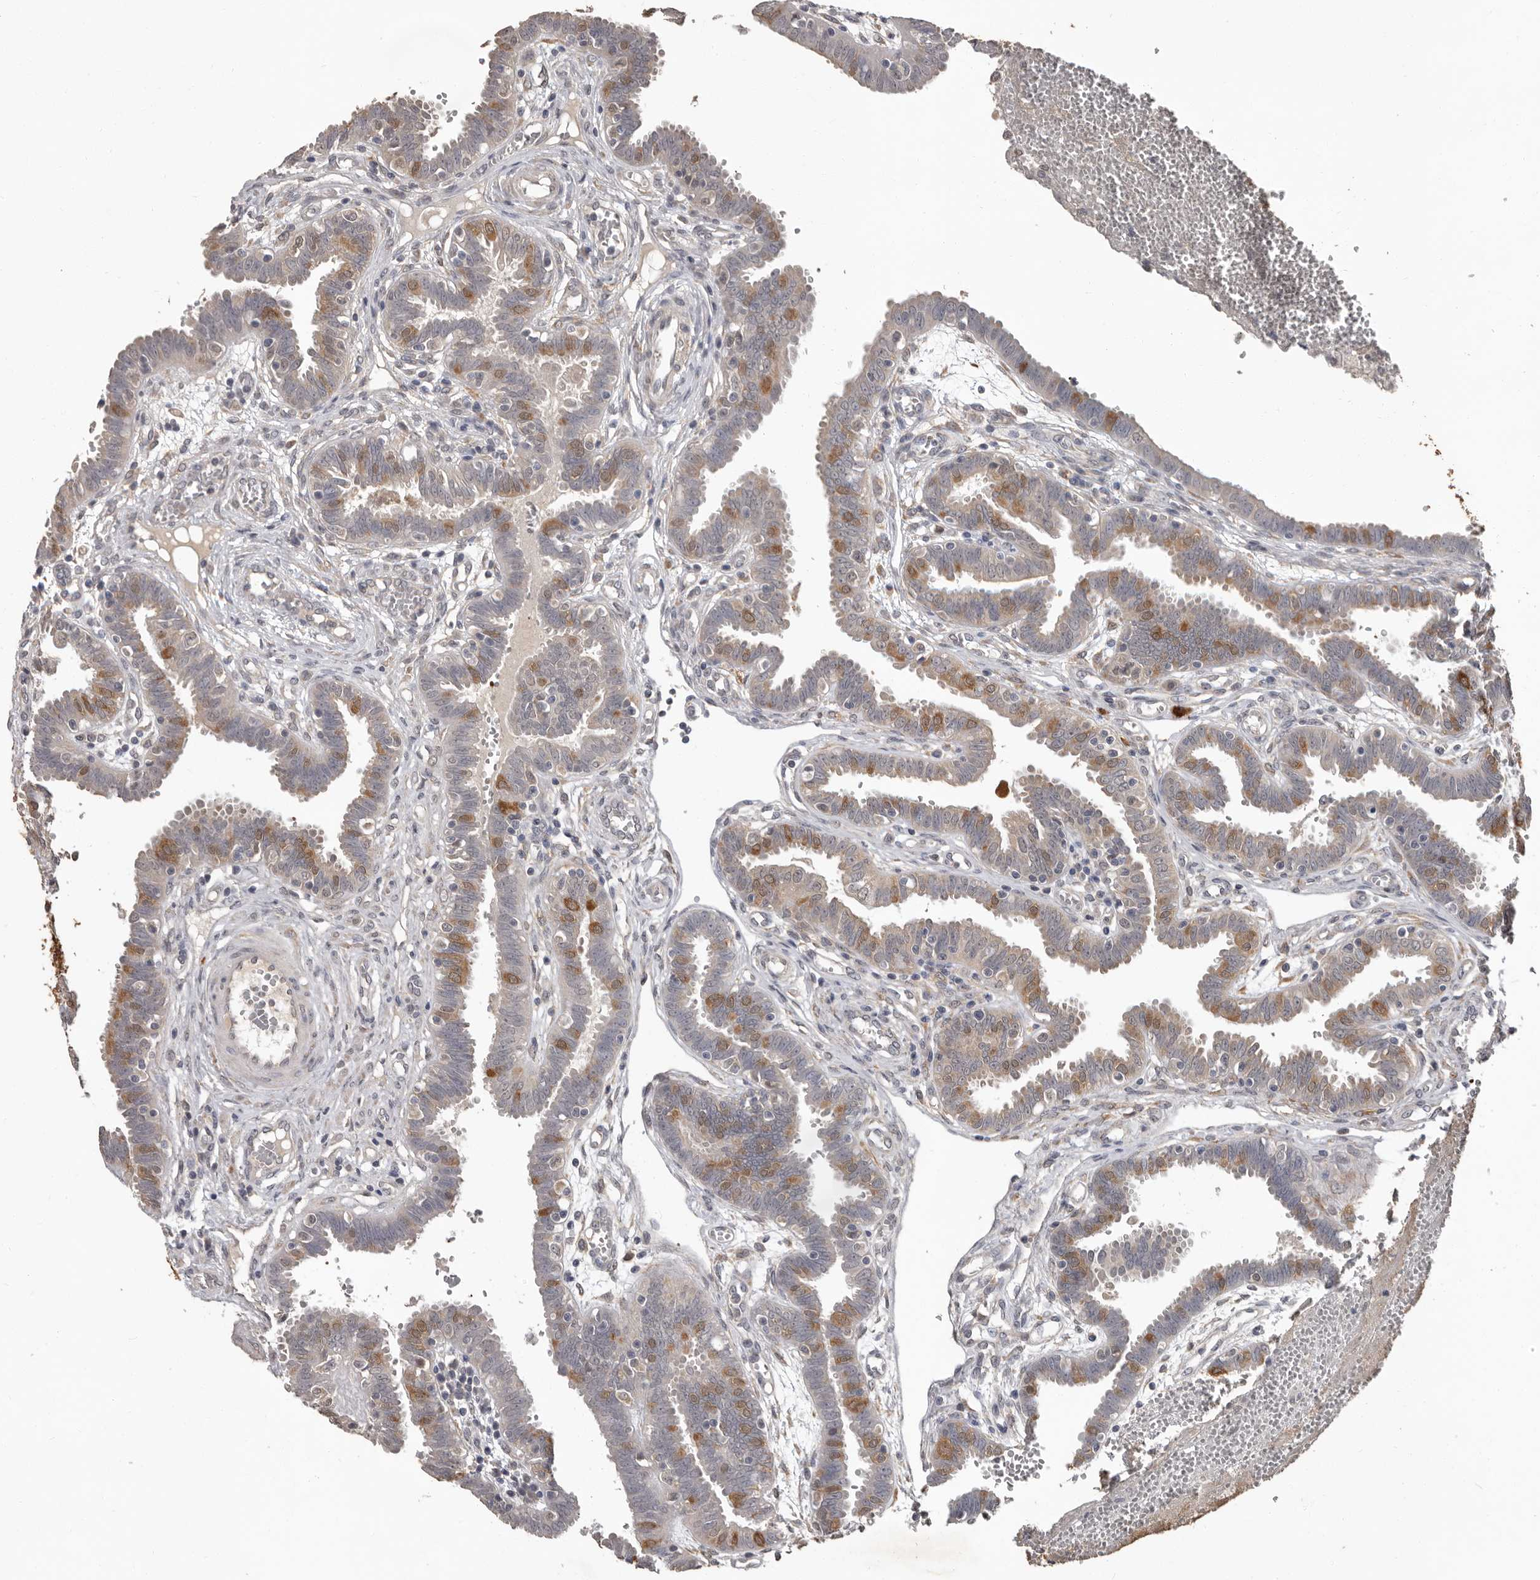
{"staining": {"intensity": "moderate", "quantity": "25%-75%", "location": "cytoplasmic/membranous"}, "tissue": "fallopian tube", "cell_type": "Glandular cells", "image_type": "normal", "snomed": [{"axis": "morphology", "description": "Normal tissue, NOS"}, {"axis": "topography", "description": "Fallopian tube"}, {"axis": "topography", "description": "Placenta"}], "caption": "Immunohistochemistry histopathology image of benign human fallopian tube stained for a protein (brown), which reveals medium levels of moderate cytoplasmic/membranous expression in approximately 25%-75% of glandular cells.", "gene": "MTF1", "patient": {"sex": "female", "age": 32}}